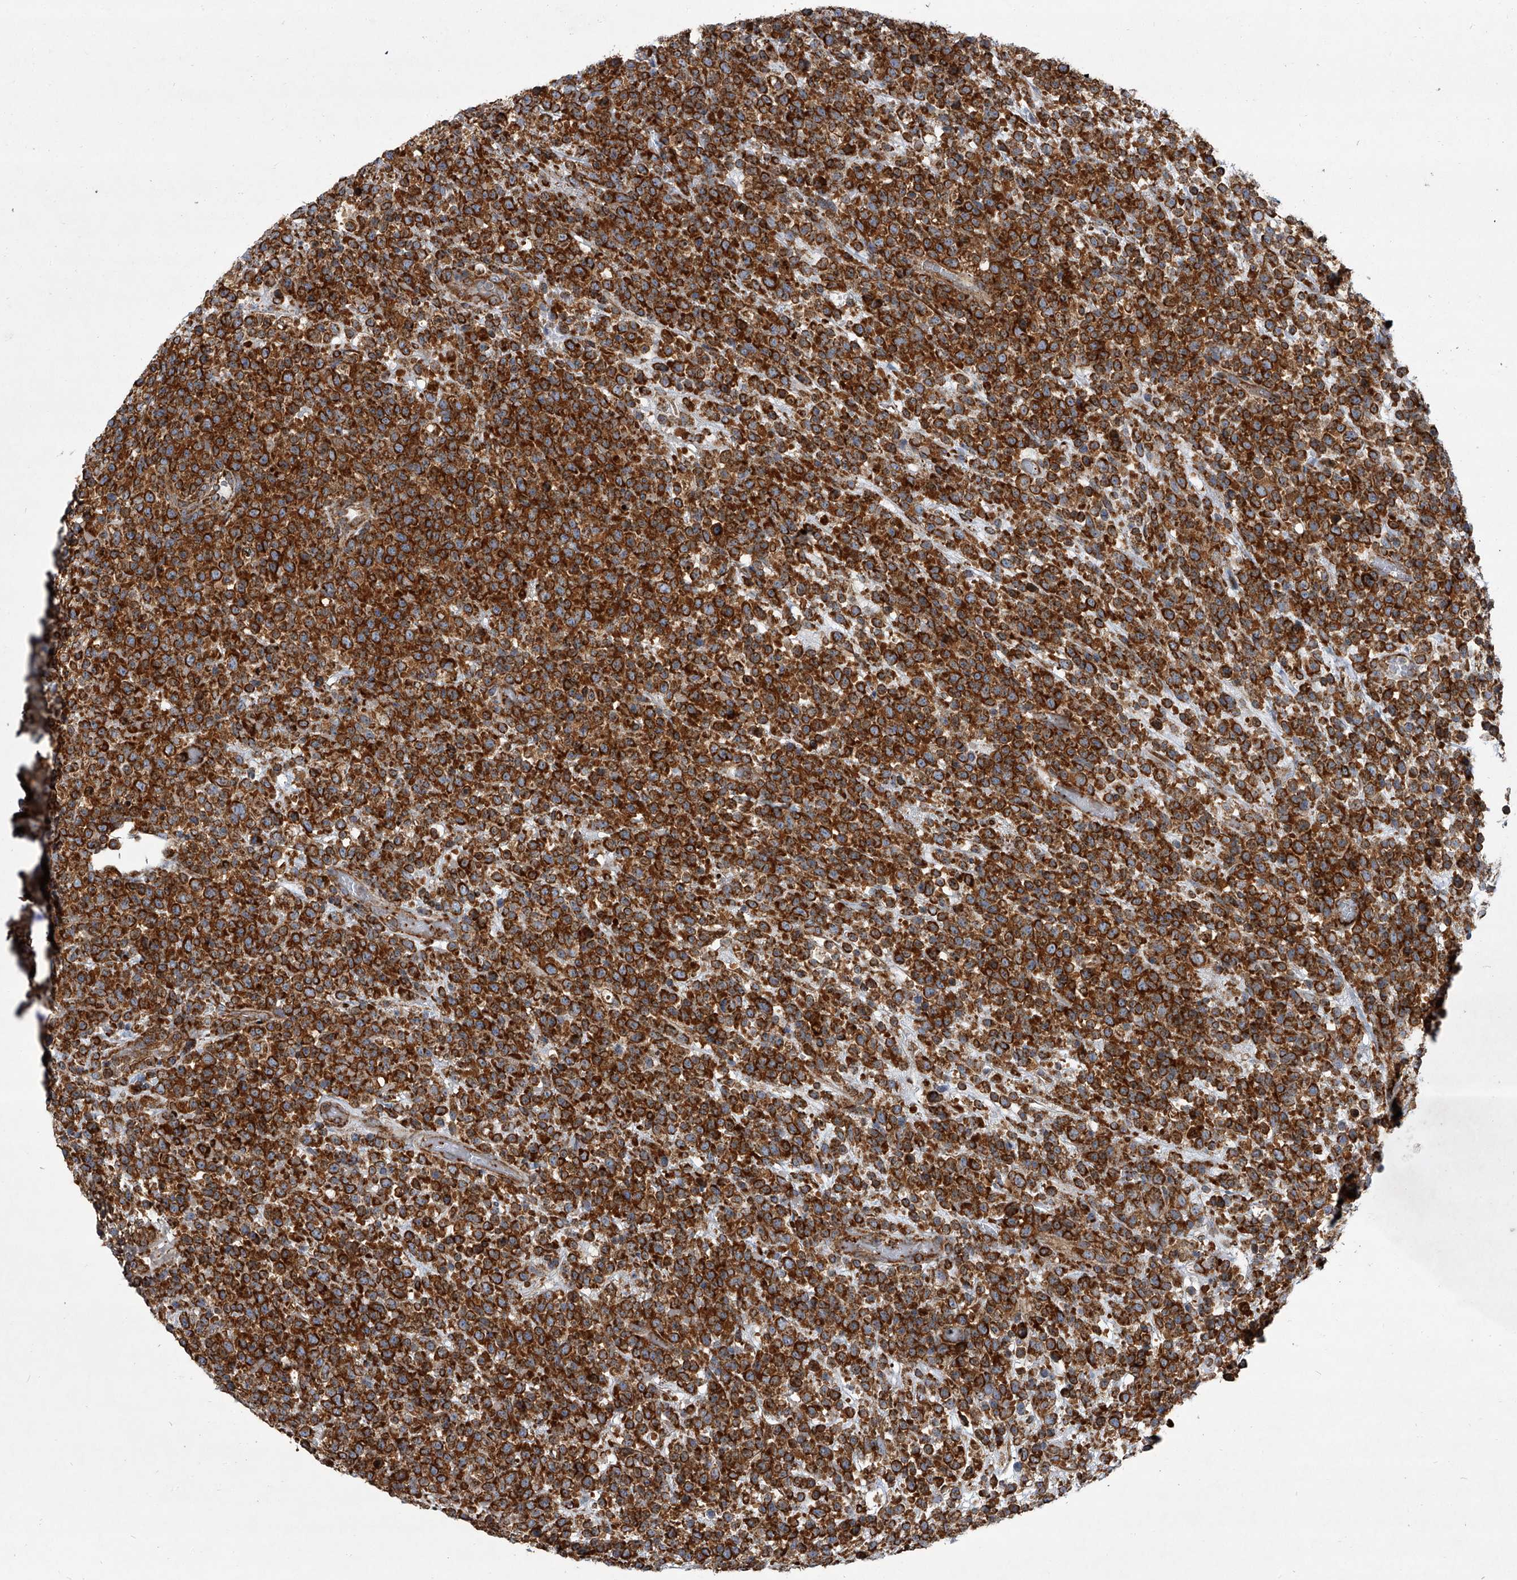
{"staining": {"intensity": "strong", "quantity": ">75%", "location": "cytoplasmic/membranous"}, "tissue": "lymphoma", "cell_type": "Tumor cells", "image_type": "cancer", "snomed": [{"axis": "morphology", "description": "Malignant lymphoma, non-Hodgkin's type, High grade"}, {"axis": "topography", "description": "Colon"}], "caption": "Tumor cells display strong cytoplasmic/membranous expression in approximately >75% of cells in malignant lymphoma, non-Hodgkin's type (high-grade).", "gene": "ZC3H15", "patient": {"sex": "female", "age": 53}}